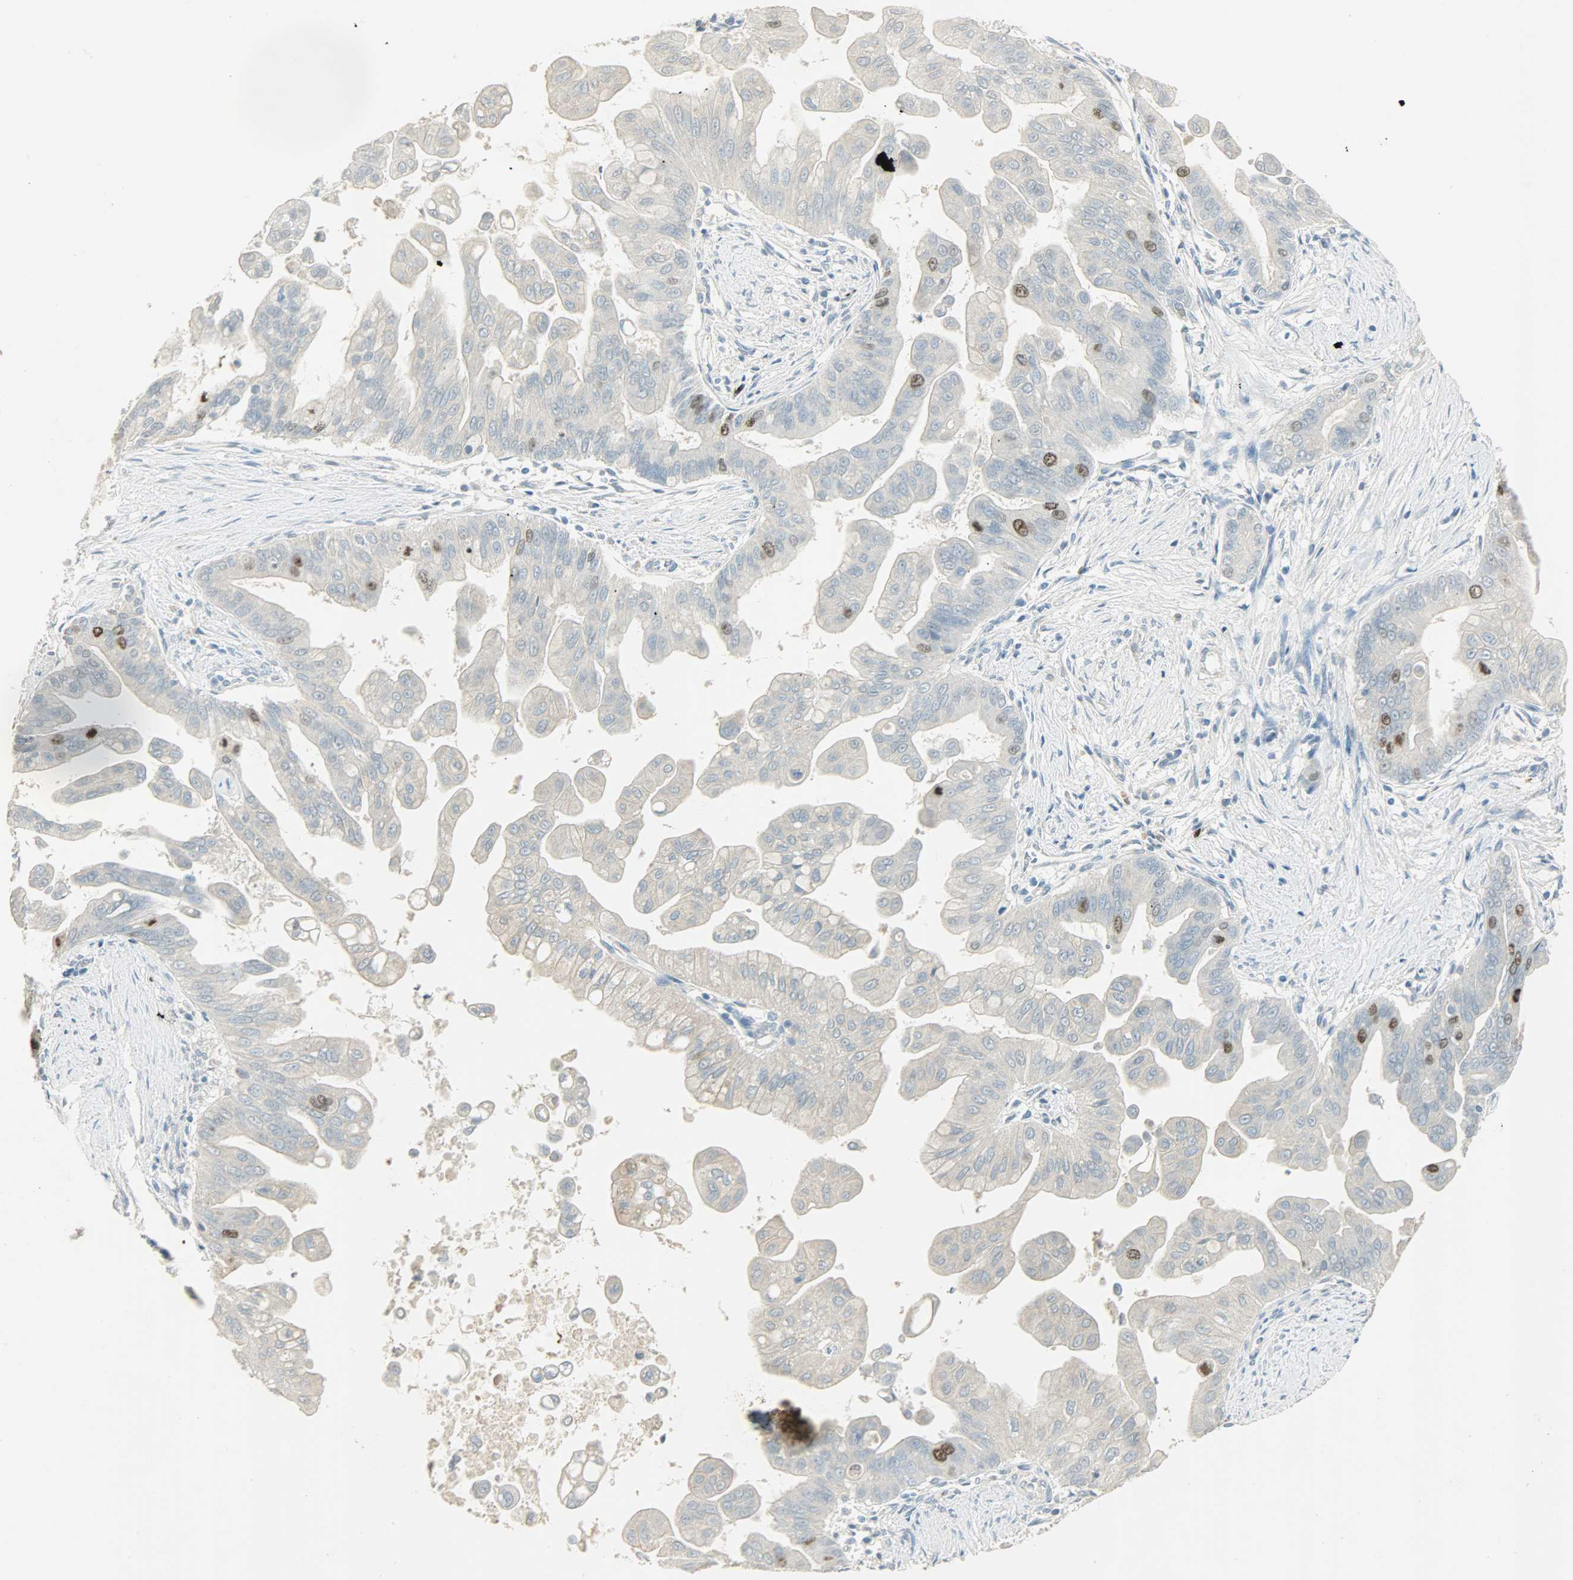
{"staining": {"intensity": "strong", "quantity": "<25%", "location": "cytoplasmic/membranous,nuclear"}, "tissue": "pancreatic cancer", "cell_type": "Tumor cells", "image_type": "cancer", "snomed": [{"axis": "morphology", "description": "Adenocarcinoma, NOS"}, {"axis": "topography", "description": "Pancreas"}], "caption": "IHC of human adenocarcinoma (pancreatic) exhibits medium levels of strong cytoplasmic/membranous and nuclear positivity in approximately <25% of tumor cells. (DAB (3,3'-diaminobenzidine) = brown stain, brightfield microscopy at high magnification).", "gene": "TPX2", "patient": {"sex": "female", "age": 75}}